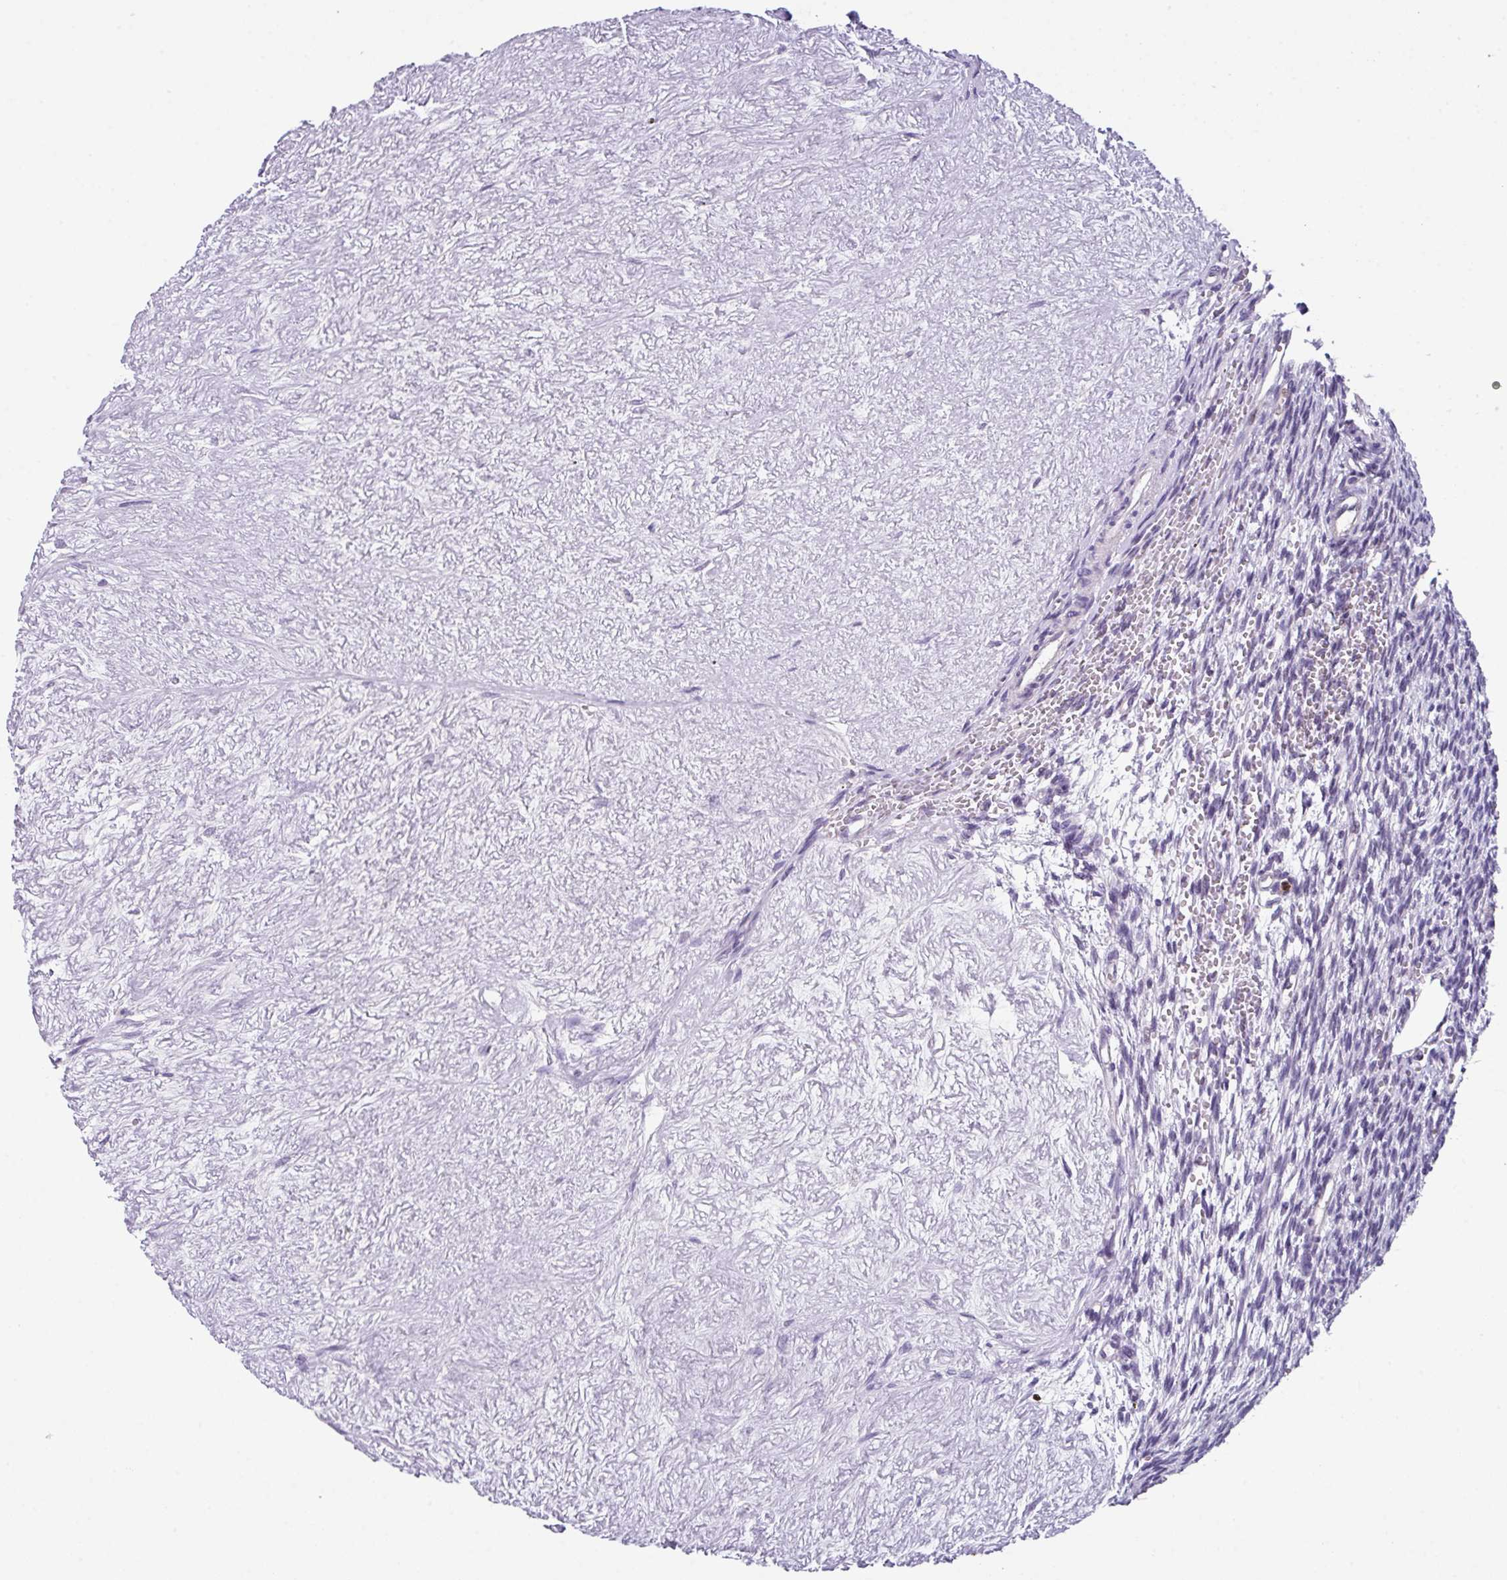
{"staining": {"intensity": "negative", "quantity": "none", "location": "none"}, "tissue": "ovary", "cell_type": "Ovarian stroma cells", "image_type": "normal", "snomed": [{"axis": "morphology", "description": "Normal tissue, NOS"}, {"axis": "topography", "description": "Ovary"}], "caption": "DAB immunohistochemical staining of benign human ovary demonstrates no significant staining in ovarian stroma cells. Nuclei are stained in blue.", "gene": "ZFP3", "patient": {"sex": "female", "age": 39}}